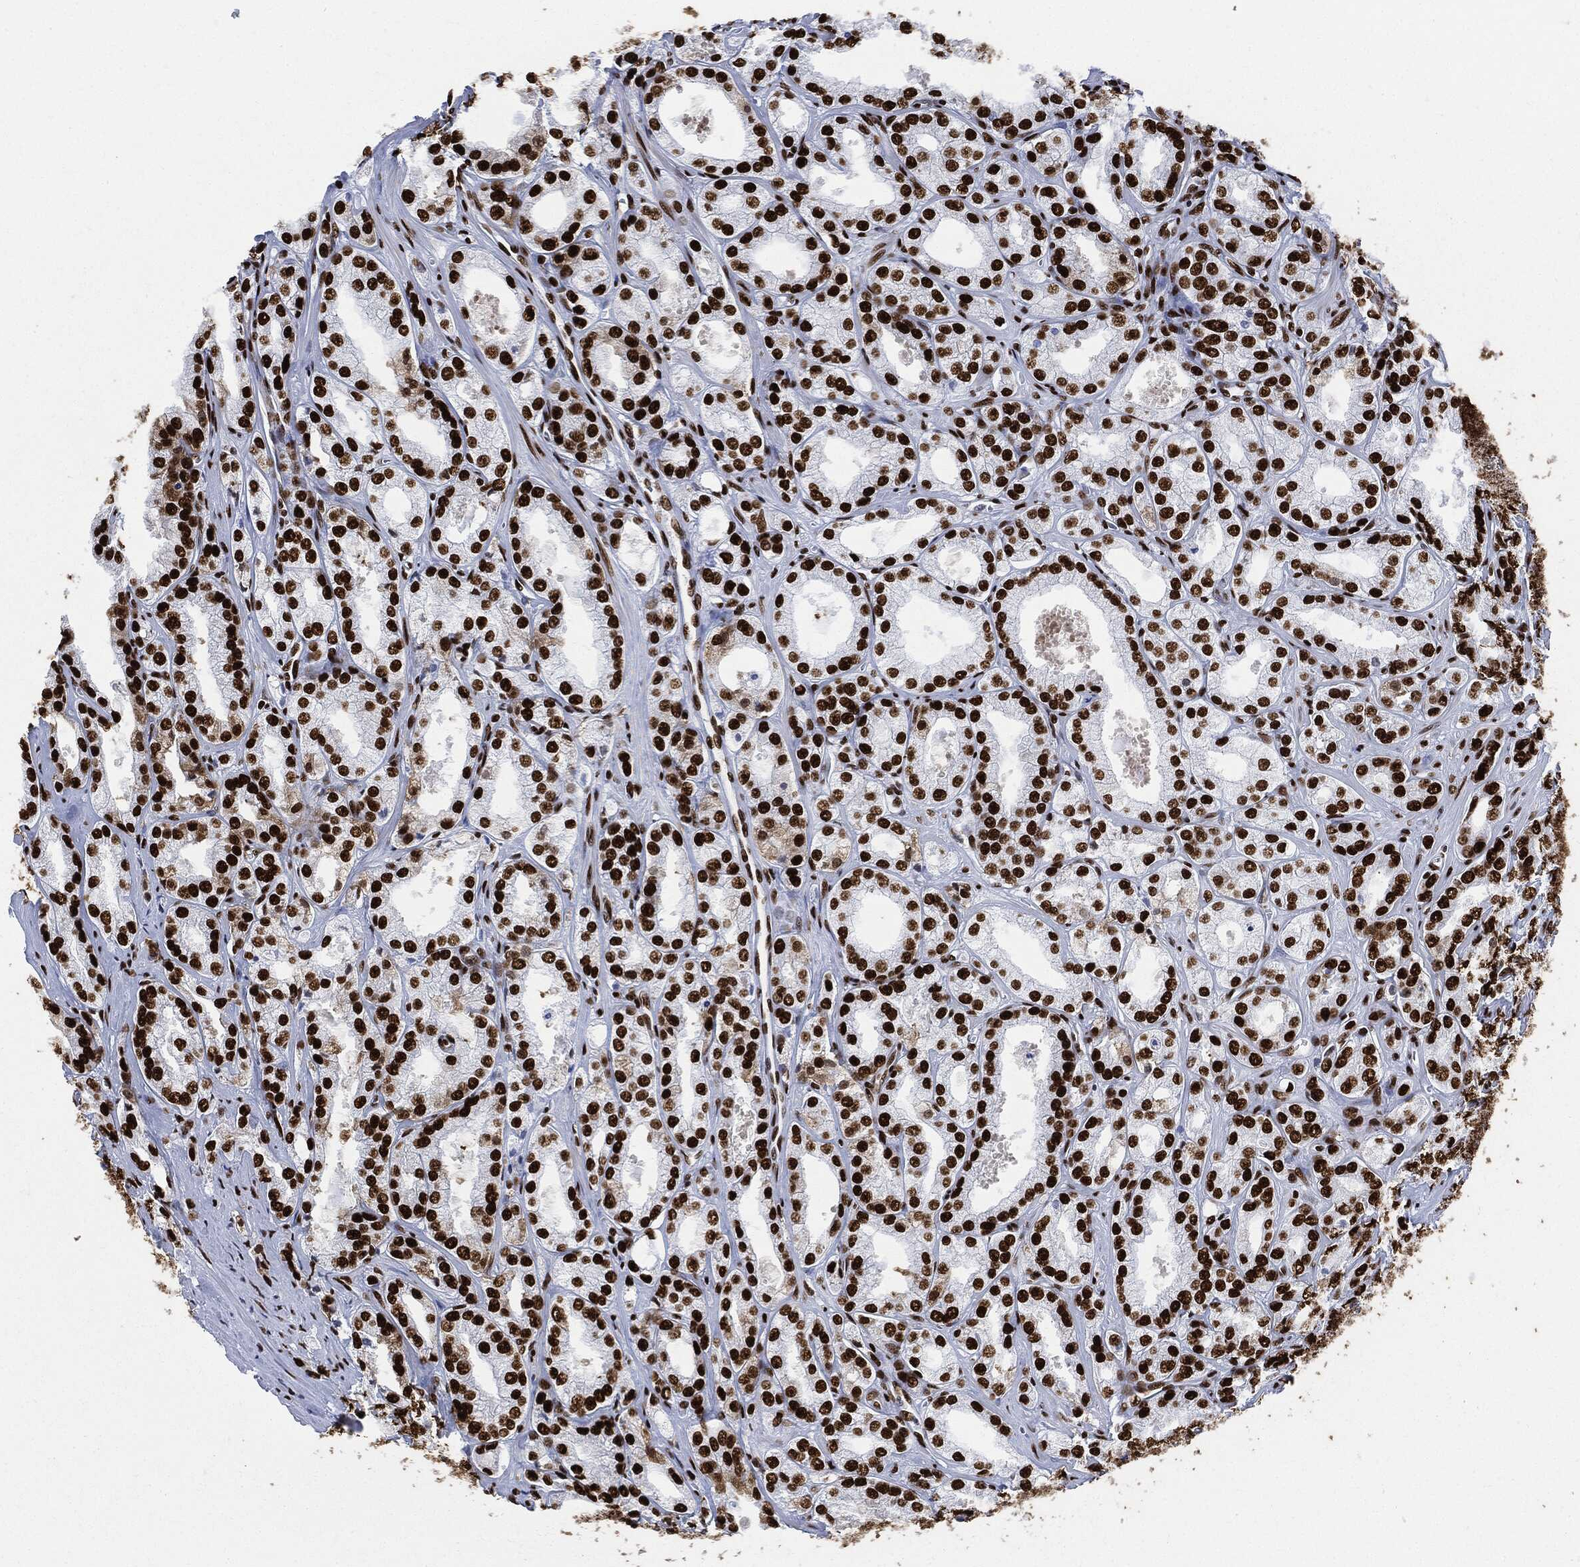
{"staining": {"intensity": "strong", "quantity": ">75%", "location": "nuclear"}, "tissue": "prostate cancer", "cell_type": "Tumor cells", "image_type": "cancer", "snomed": [{"axis": "morphology", "description": "Adenocarcinoma, NOS"}, {"axis": "morphology", "description": "Adenocarcinoma, High grade"}, {"axis": "topography", "description": "Prostate"}], "caption": "High-grade adenocarcinoma (prostate) tissue reveals strong nuclear positivity in approximately >75% of tumor cells, visualized by immunohistochemistry.", "gene": "RECQL", "patient": {"sex": "male", "age": 70}}